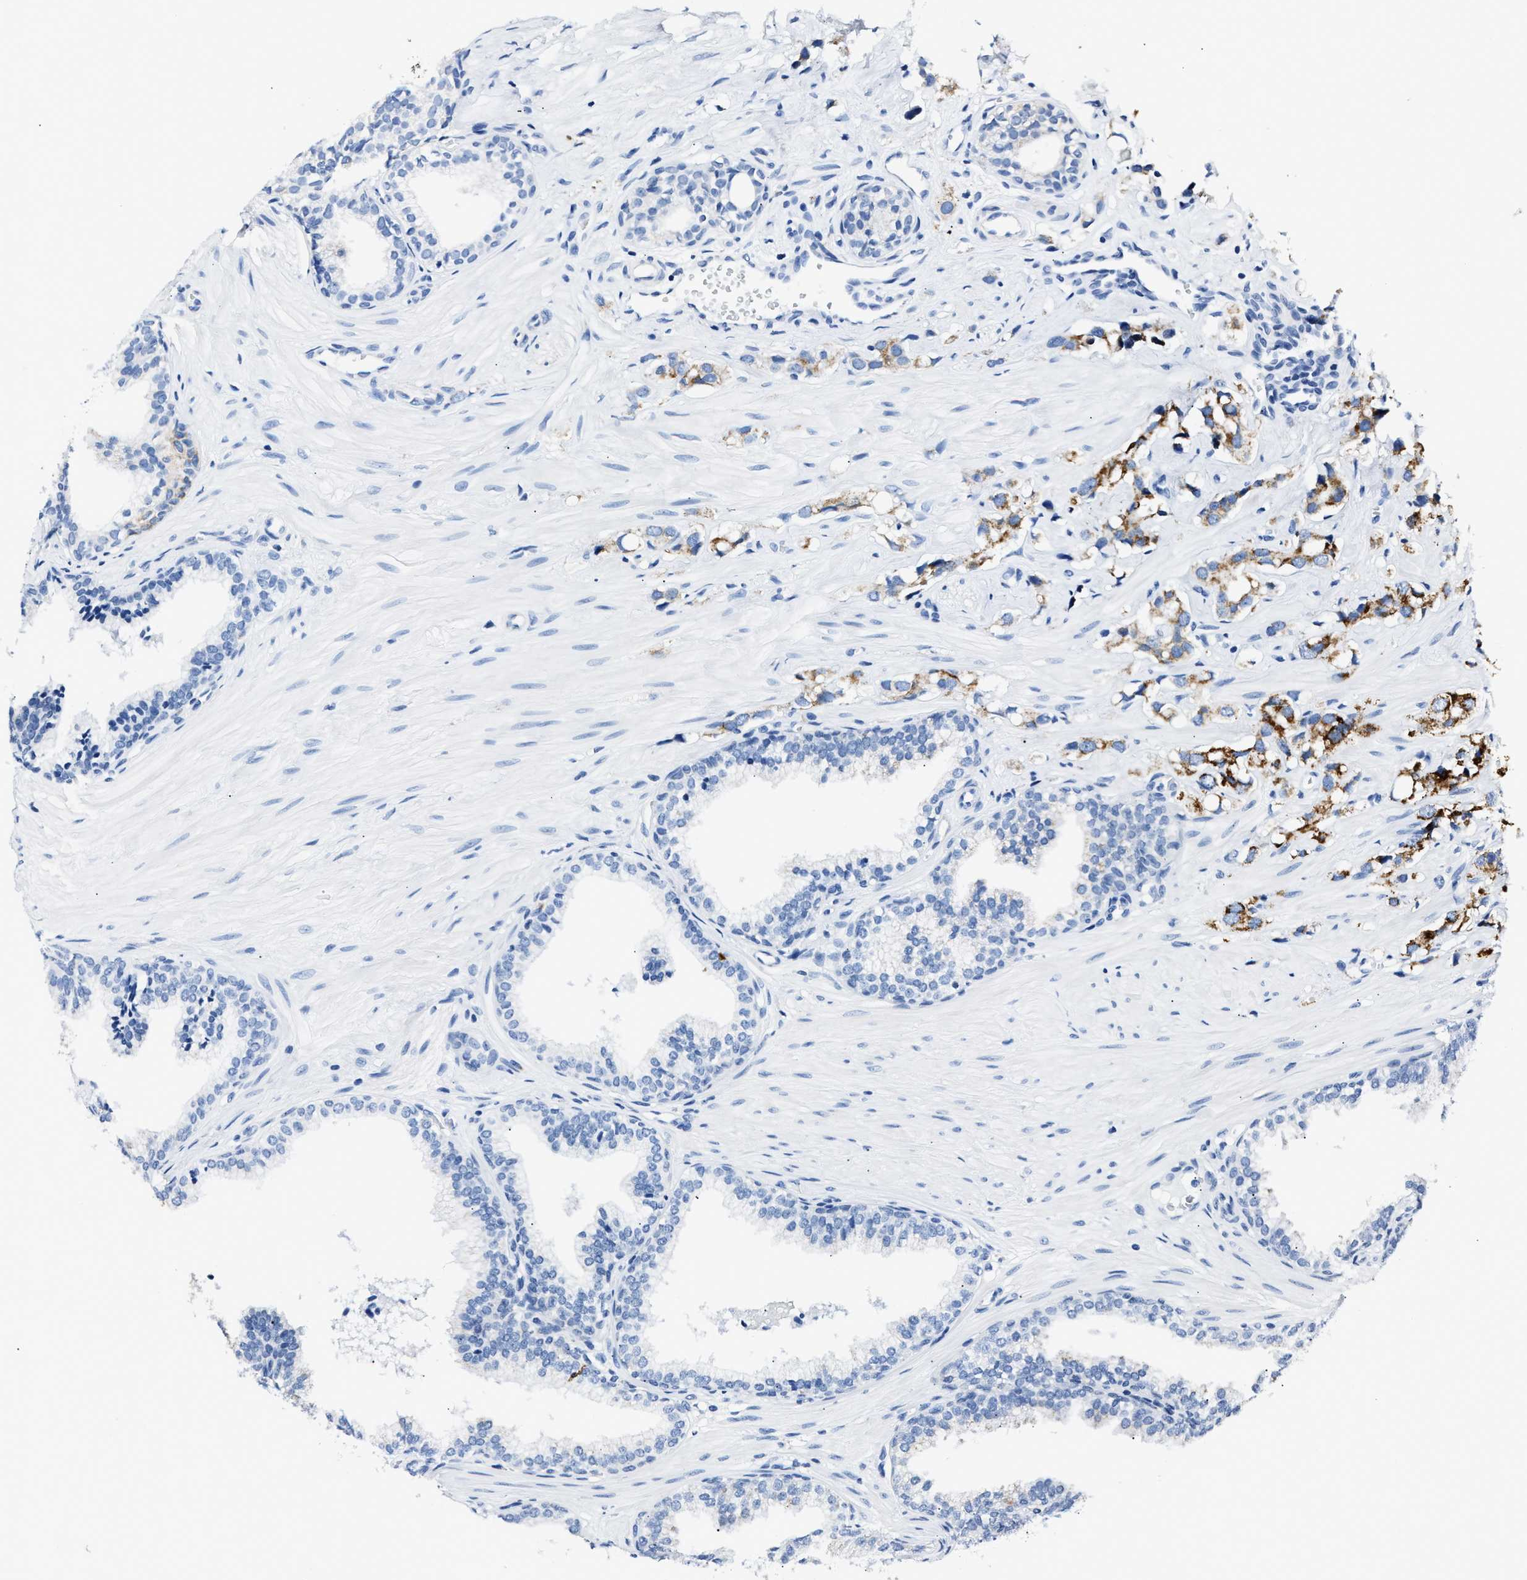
{"staining": {"intensity": "strong", "quantity": ">75%", "location": "cytoplasmic/membranous"}, "tissue": "prostate cancer", "cell_type": "Tumor cells", "image_type": "cancer", "snomed": [{"axis": "morphology", "description": "Adenocarcinoma, High grade"}, {"axis": "topography", "description": "Prostate"}], "caption": "Protein analysis of adenocarcinoma (high-grade) (prostate) tissue exhibits strong cytoplasmic/membranous staining in approximately >75% of tumor cells. (brown staining indicates protein expression, while blue staining denotes nuclei).", "gene": "AMACR", "patient": {"sex": "male", "age": 52}}